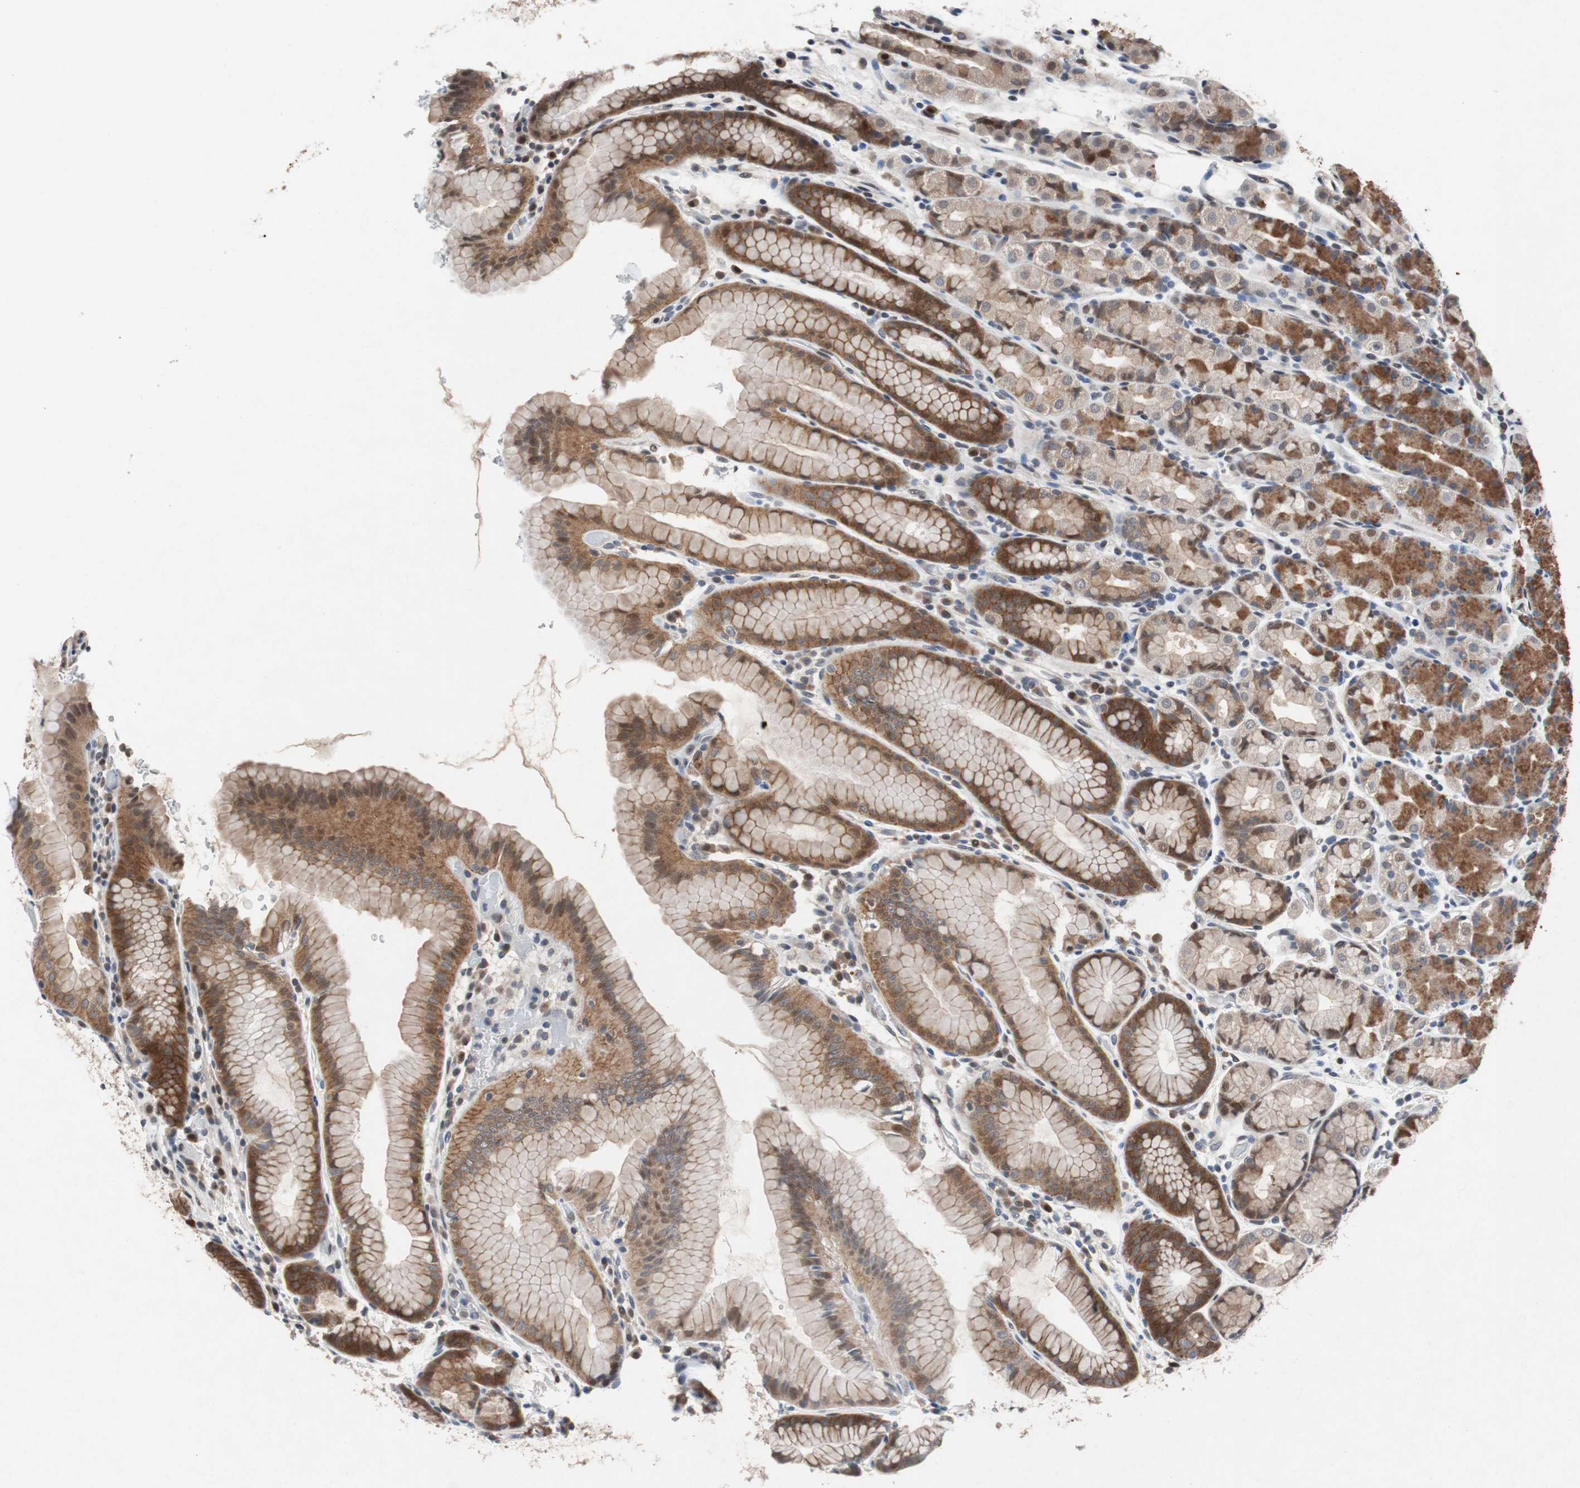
{"staining": {"intensity": "strong", "quantity": "25%-75%", "location": "cytoplasmic/membranous"}, "tissue": "stomach", "cell_type": "Glandular cells", "image_type": "normal", "snomed": [{"axis": "morphology", "description": "Normal tissue, NOS"}, {"axis": "topography", "description": "Stomach, upper"}], "caption": "Immunohistochemical staining of benign stomach shows strong cytoplasmic/membranous protein staining in approximately 25%-75% of glandular cells. (Stains: DAB (3,3'-diaminobenzidine) in brown, nuclei in blue, Microscopy: brightfield microscopy at high magnification).", "gene": "TP63", "patient": {"sex": "male", "age": 68}}